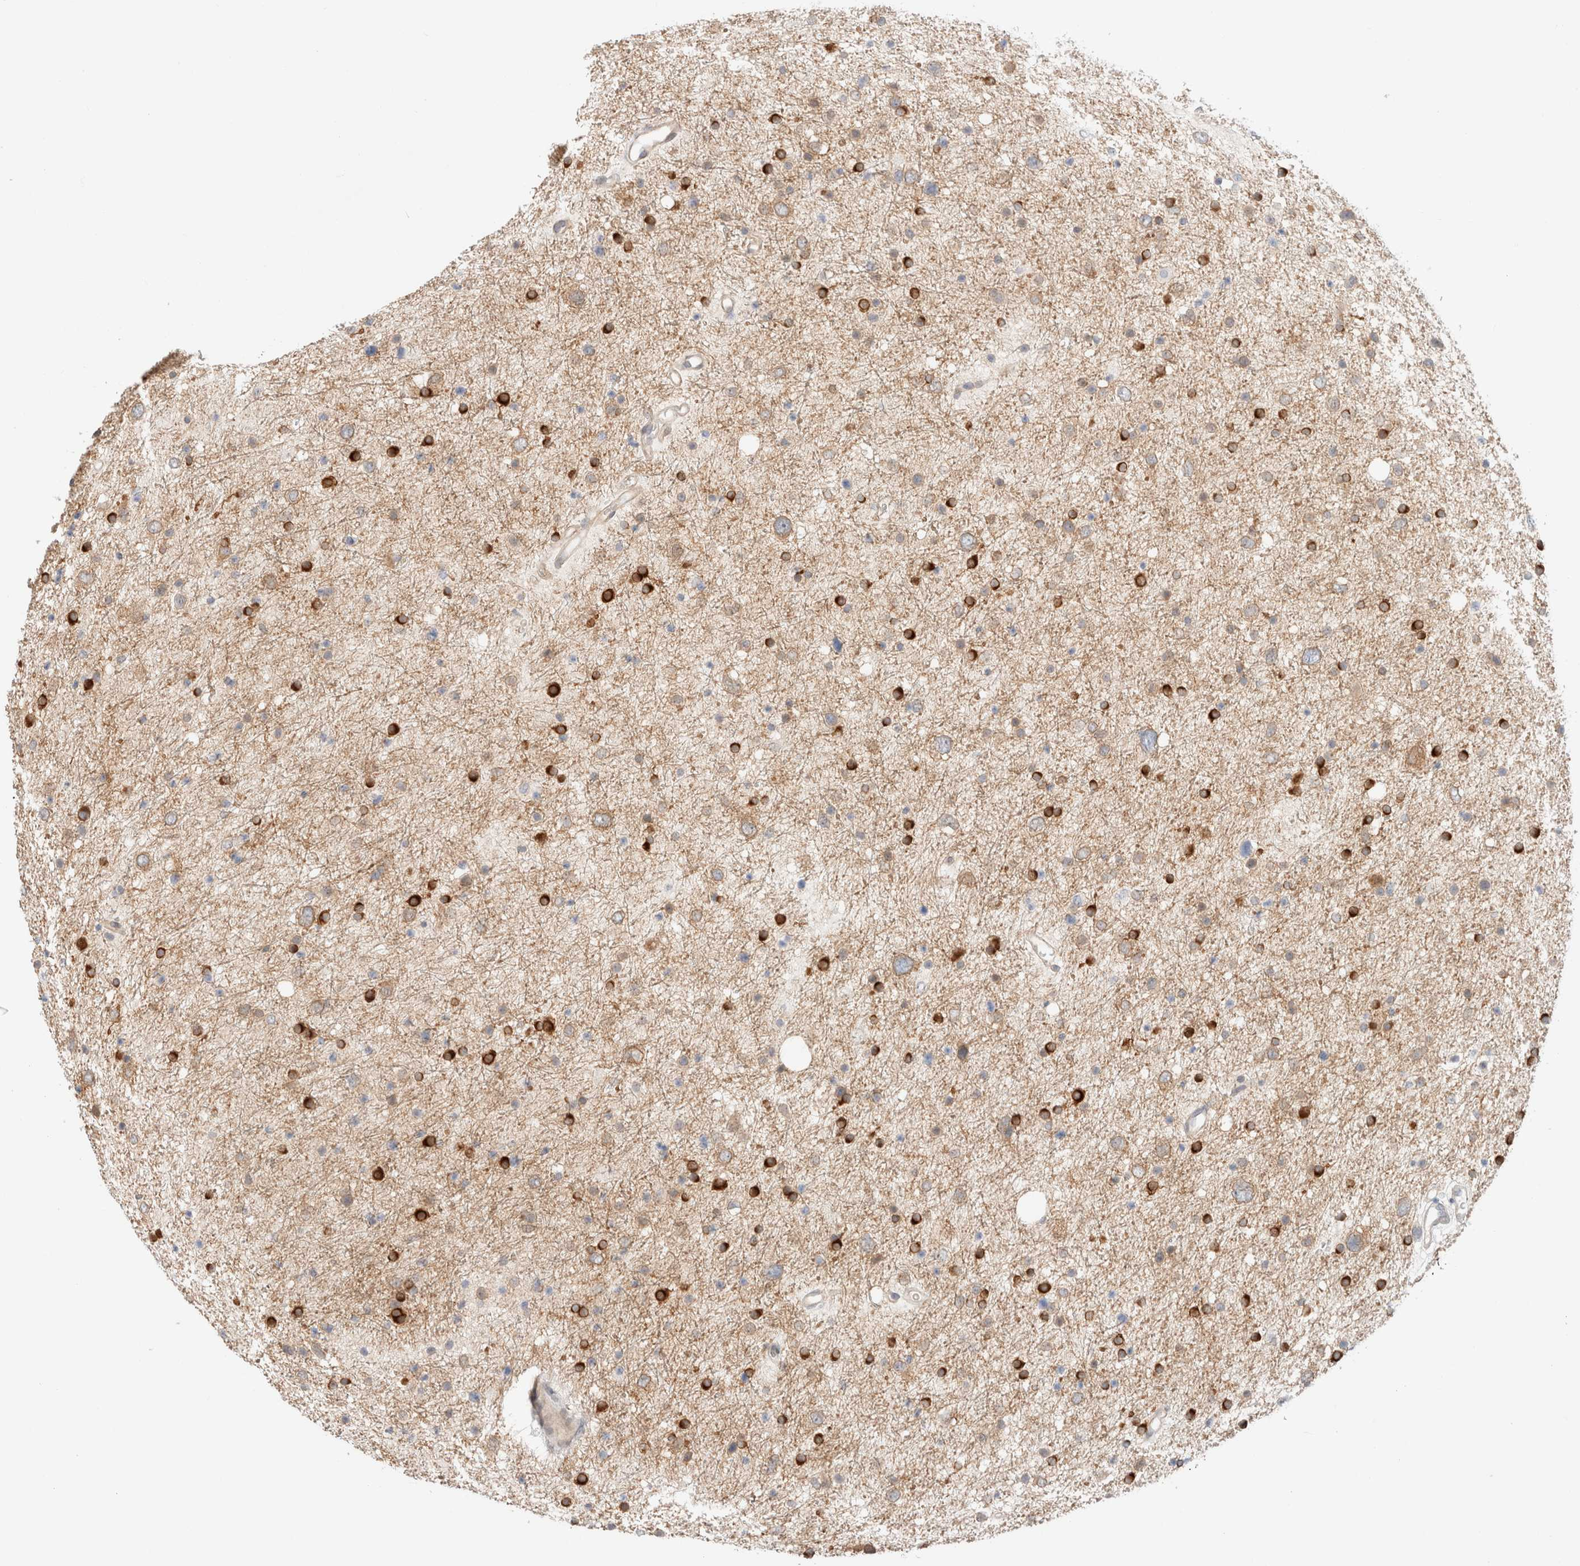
{"staining": {"intensity": "strong", "quantity": "25%-75%", "location": "cytoplasmic/membranous"}, "tissue": "glioma", "cell_type": "Tumor cells", "image_type": "cancer", "snomed": [{"axis": "morphology", "description": "Glioma, malignant, Low grade"}, {"axis": "topography", "description": "Brain"}], "caption": "High-power microscopy captured an IHC image of malignant glioma (low-grade), revealing strong cytoplasmic/membranous expression in approximately 25%-75% of tumor cells. The protein of interest is stained brown, and the nuclei are stained in blue (DAB (3,3'-diaminobenzidine) IHC with brightfield microscopy, high magnification).", "gene": "MARK3", "patient": {"sex": "female", "age": 37}}